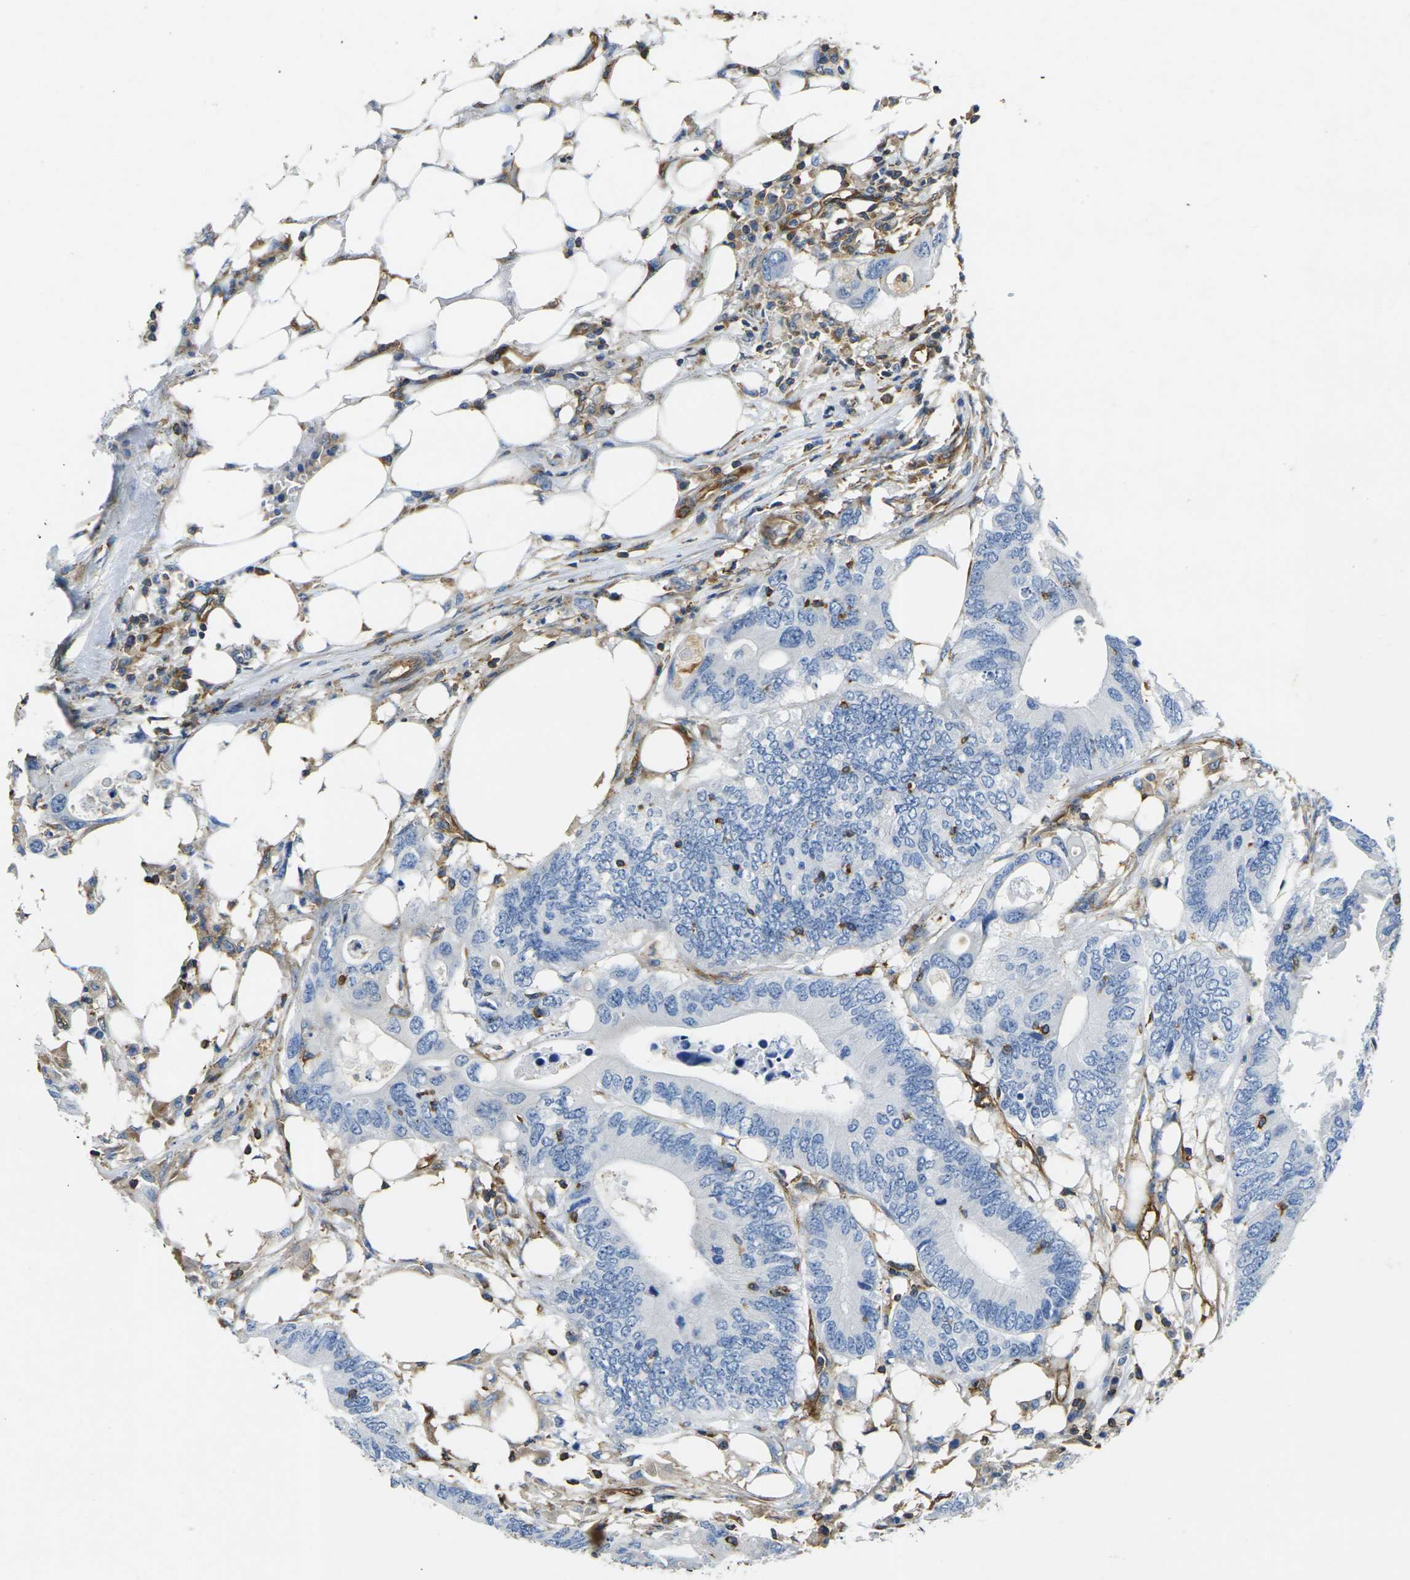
{"staining": {"intensity": "negative", "quantity": "none", "location": "none"}, "tissue": "colorectal cancer", "cell_type": "Tumor cells", "image_type": "cancer", "snomed": [{"axis": "morphology", "description": "Adenocarcinoma, NOS"}, {"axis": "topography", "description": "Colon"}], "caption": "The histopathology image demonstrates no significant positivity in tumor cells of colorectal cancer. Nuclei are stained in blue.", "gene": "FAM110D", "patient": {"sex": "male", "age": 71}}